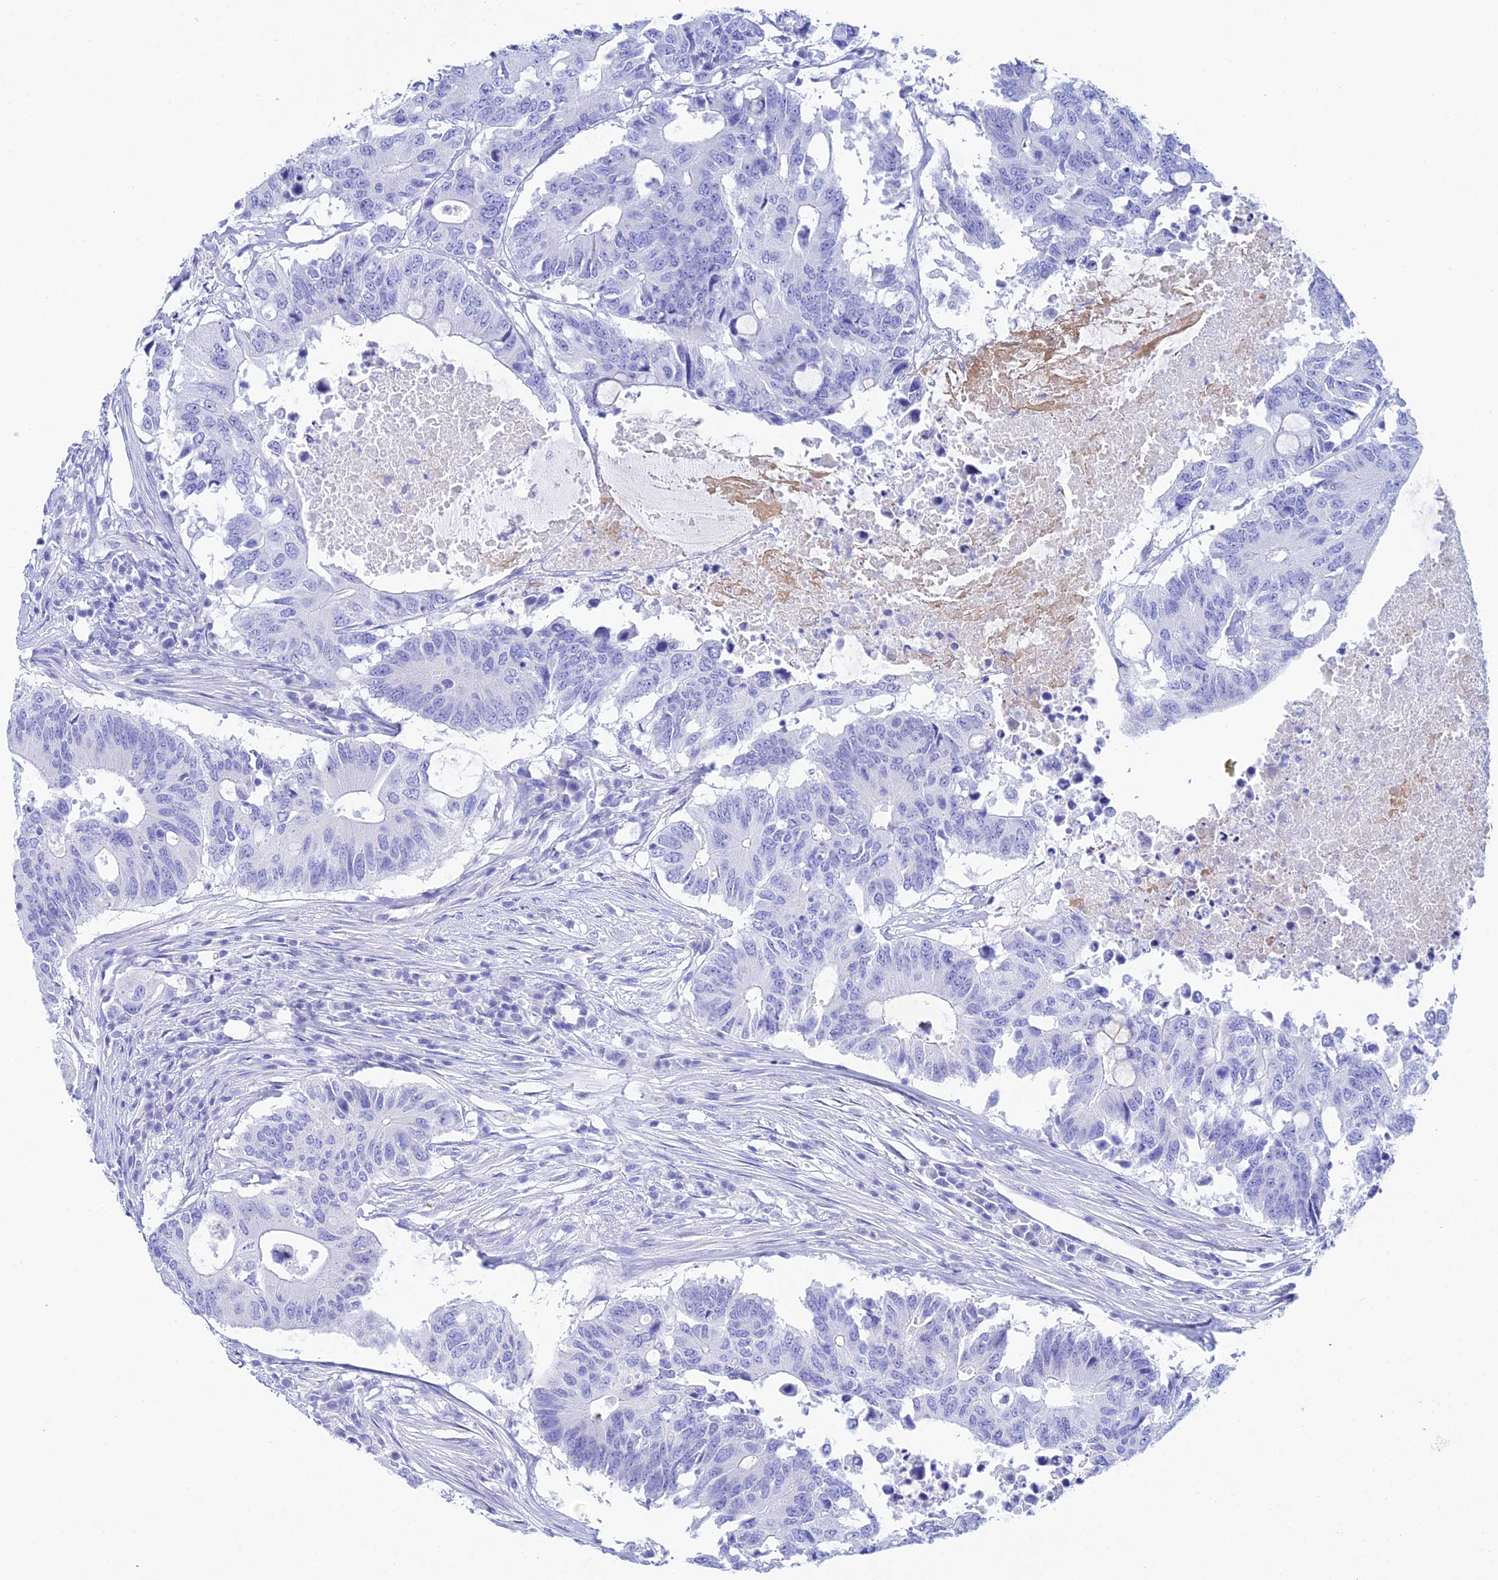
{"staining": {"intensity": "negative", "quantity": "none", "location": "none"}, "tissue": "colorectal cancer", "cell_type": "Tumor cells", "image_type": "cancer", "snomed": [{"axis": "morphology", "description": "Adenocarcinoma, NOS"}, {"axis": "topography", "description": "Colon"}], "caption": "An IHC micrograph of colorectal cancer is shown. There is no staining in tumor cells of colorectal cancer. (DAB immunohistochemistry (IHC), high magnification).", "gene": "REG1A", "patient": {"sex": "male", "age": 71}}